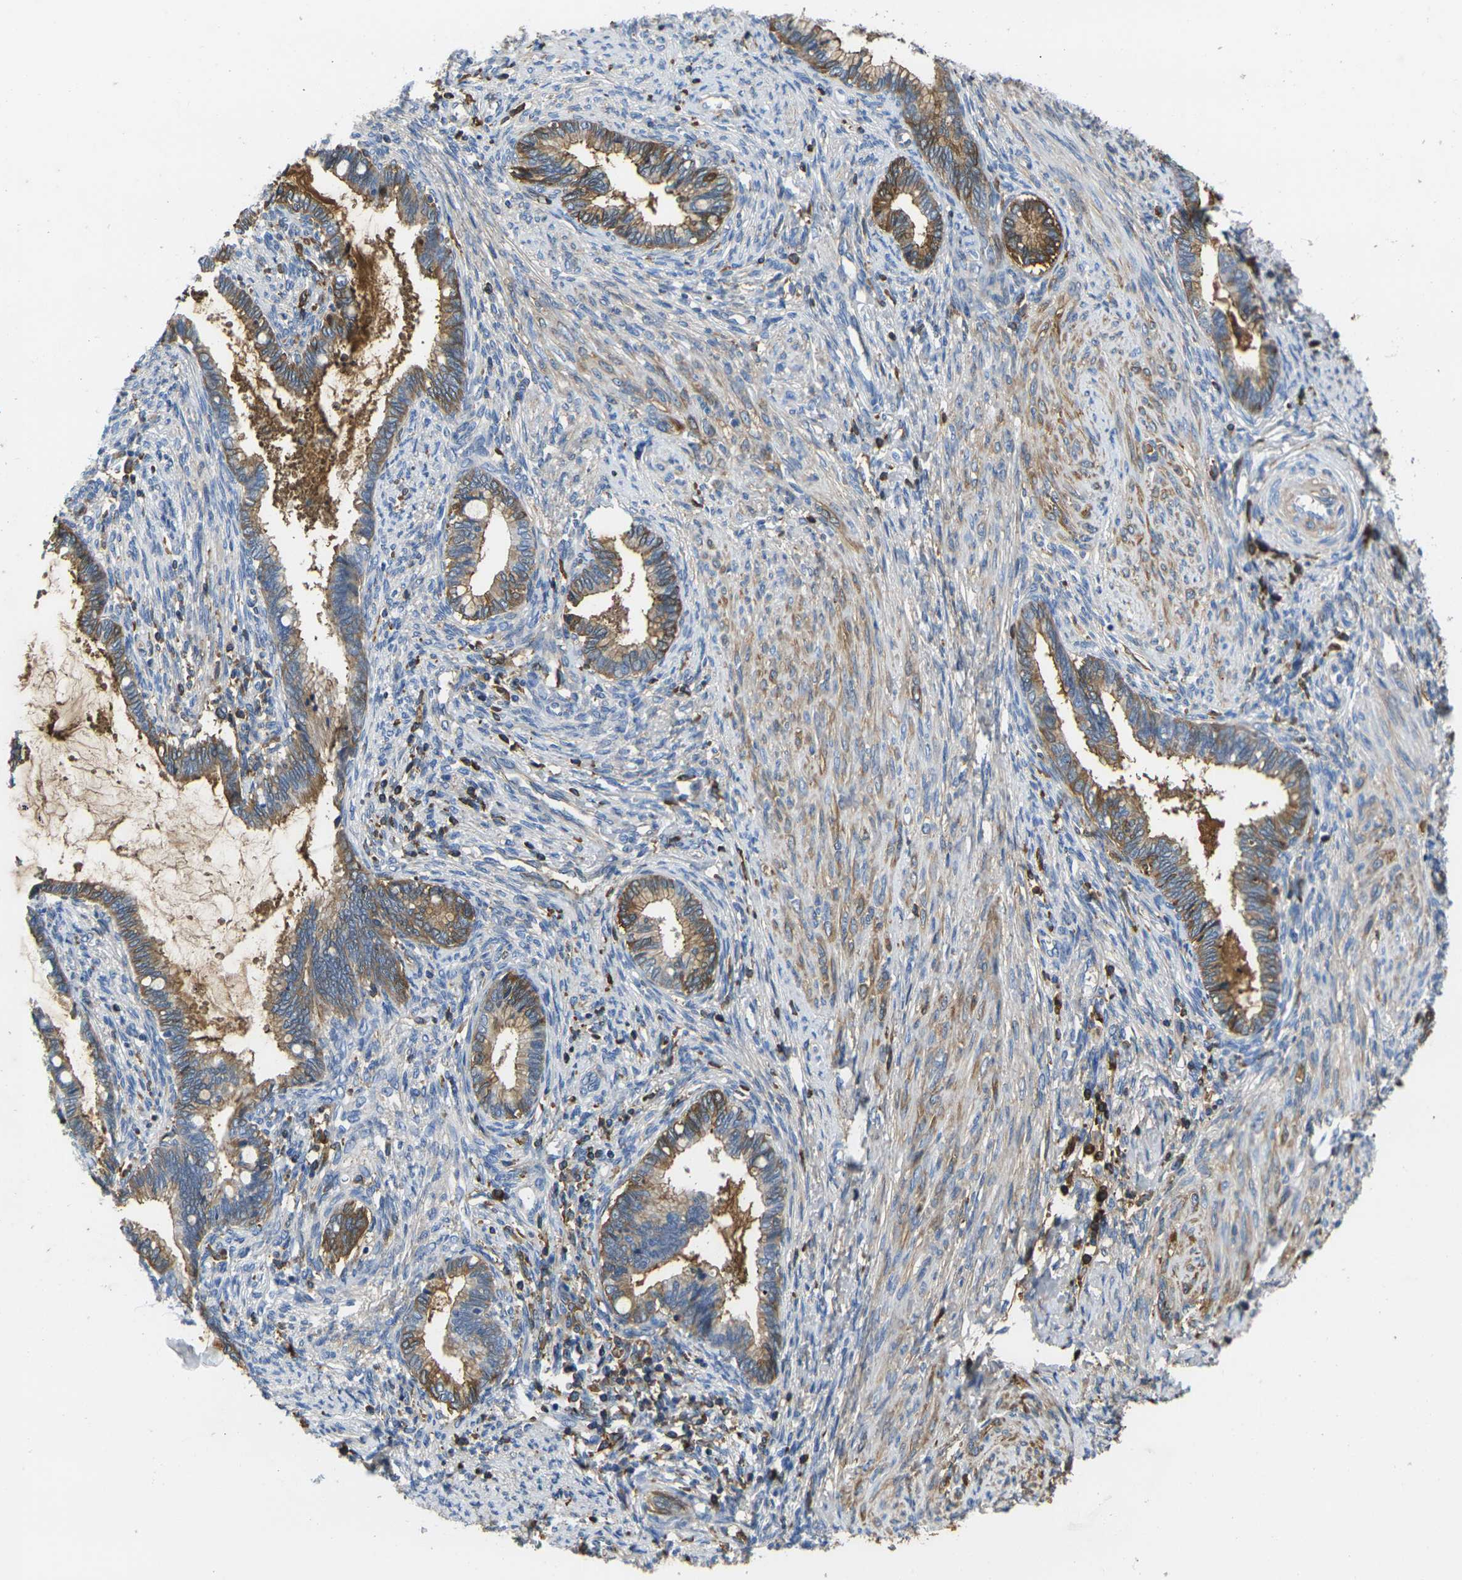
{"staining": {"intensity": "moderate", "quantity": ">75%", "location": "cytoplasmic/membranous"}, "tissue": "cervical cancer", "cell_type": "Tumor cells", "image_type": "cancer", "snomed": [{"axis": "morphology", "description": "Adenocarcinoma, NOS"}, {"axis": "topography", "description": "Cervix"}], "caption": "There is medium levels of moderate cytoplasmic/membranous staining in tumor cells of cervical cancer (adenocarcinoma), as demonstrated by immunohistochemical staining (brown color).", "gene": "GREM2", "patient": {"sex": "female", "age": 44}}